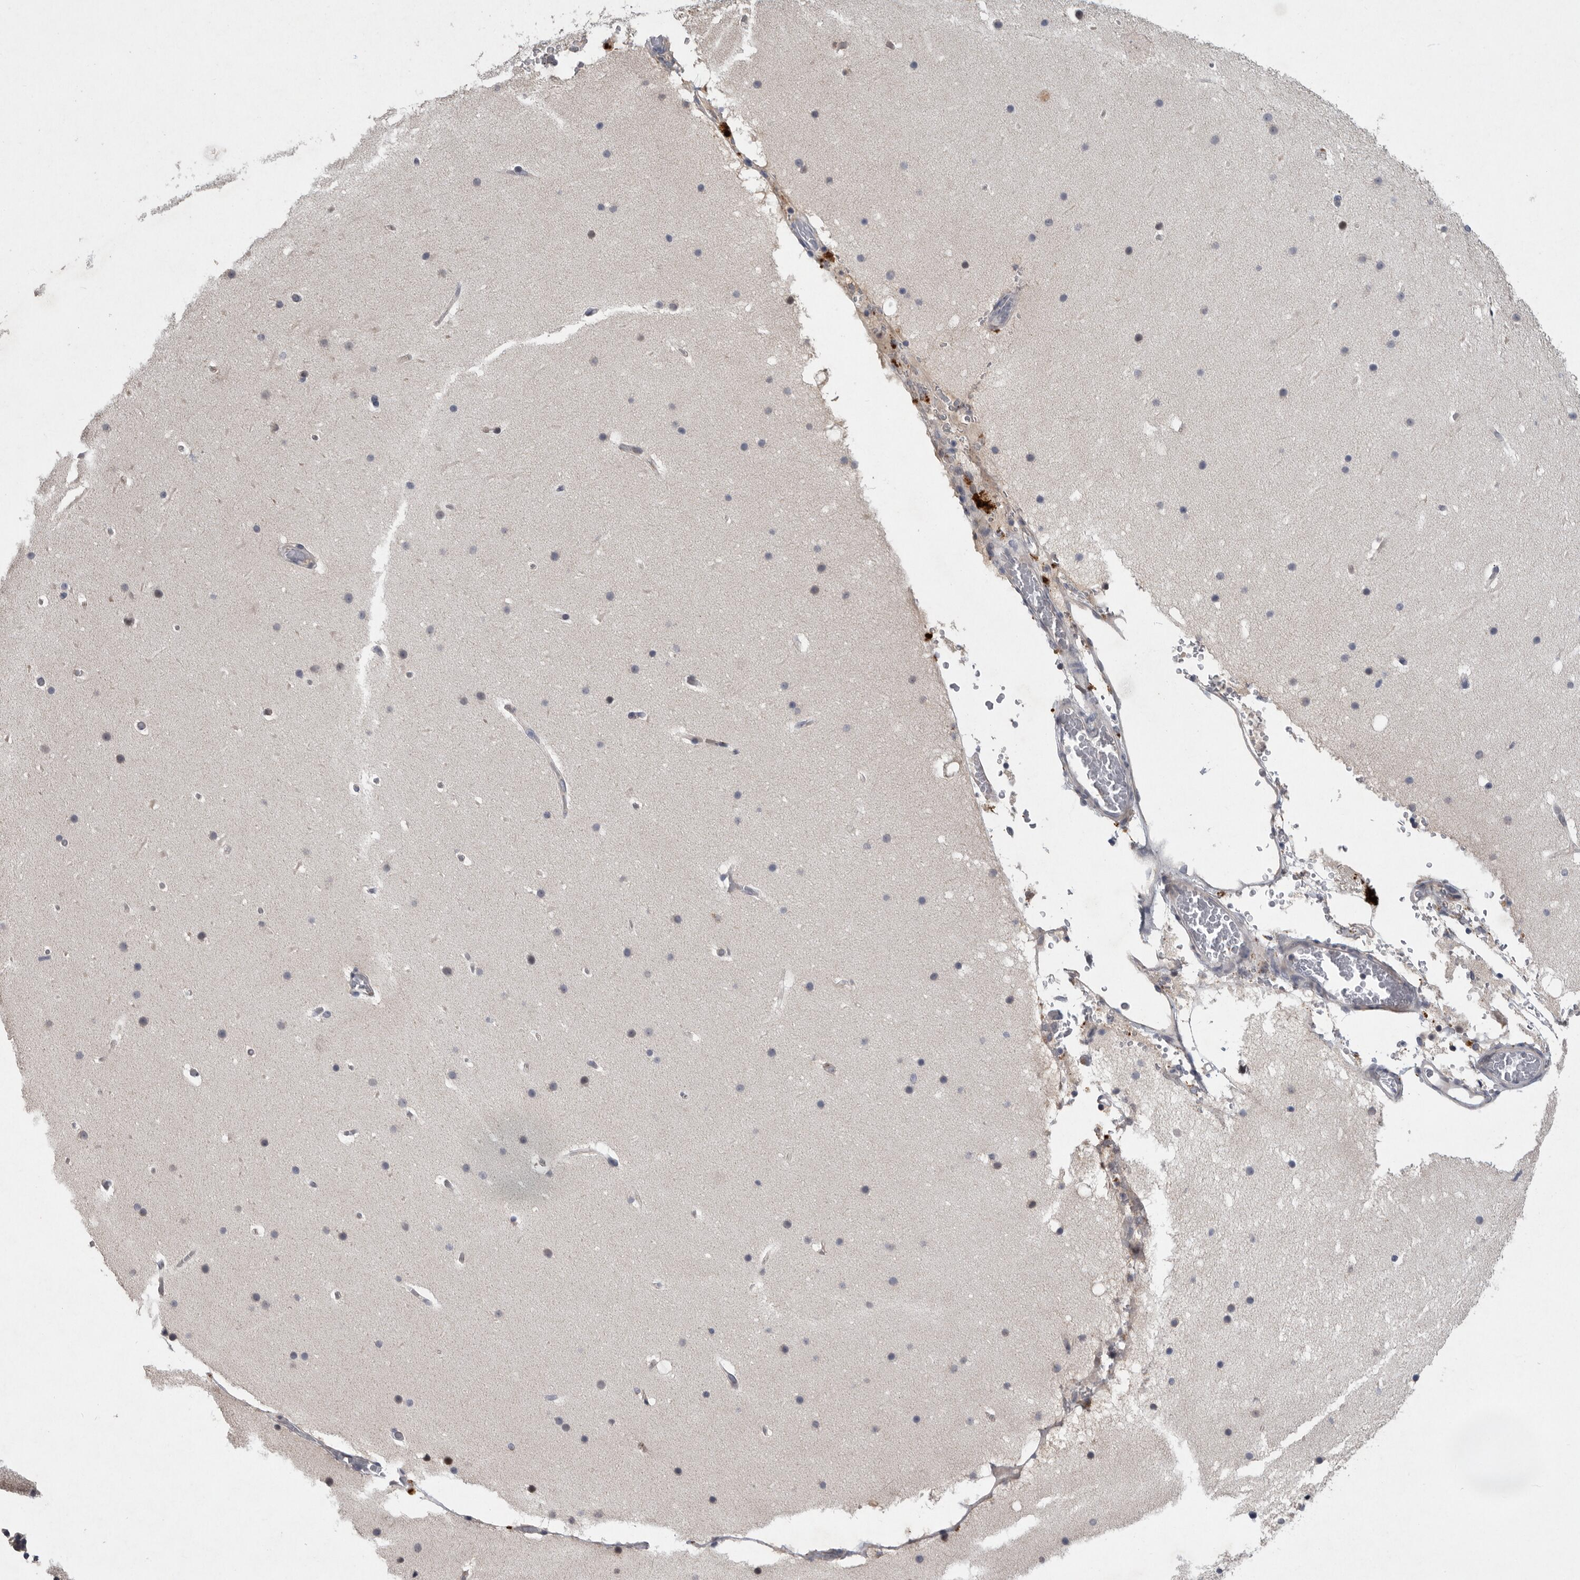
{"staining": {"intensity": "negative", "quantity": "none", "location": "none"}, "tissue": "cerebellum", "cell_type": "Cells in granular layer", "image_type": "normal", "snomed": [{"axis": "morphology", "description": "Normal tissue, NOS"}, {"axis": "topography", "description": "Cerebellum"}], "caption": "The IHC histopathology image has no significant positivity in cells in granular layer of cerebellum. Nuclei are stained in blue.", "gene": "MAN2A1", "patient": {"sex": "male", "age": 57}}